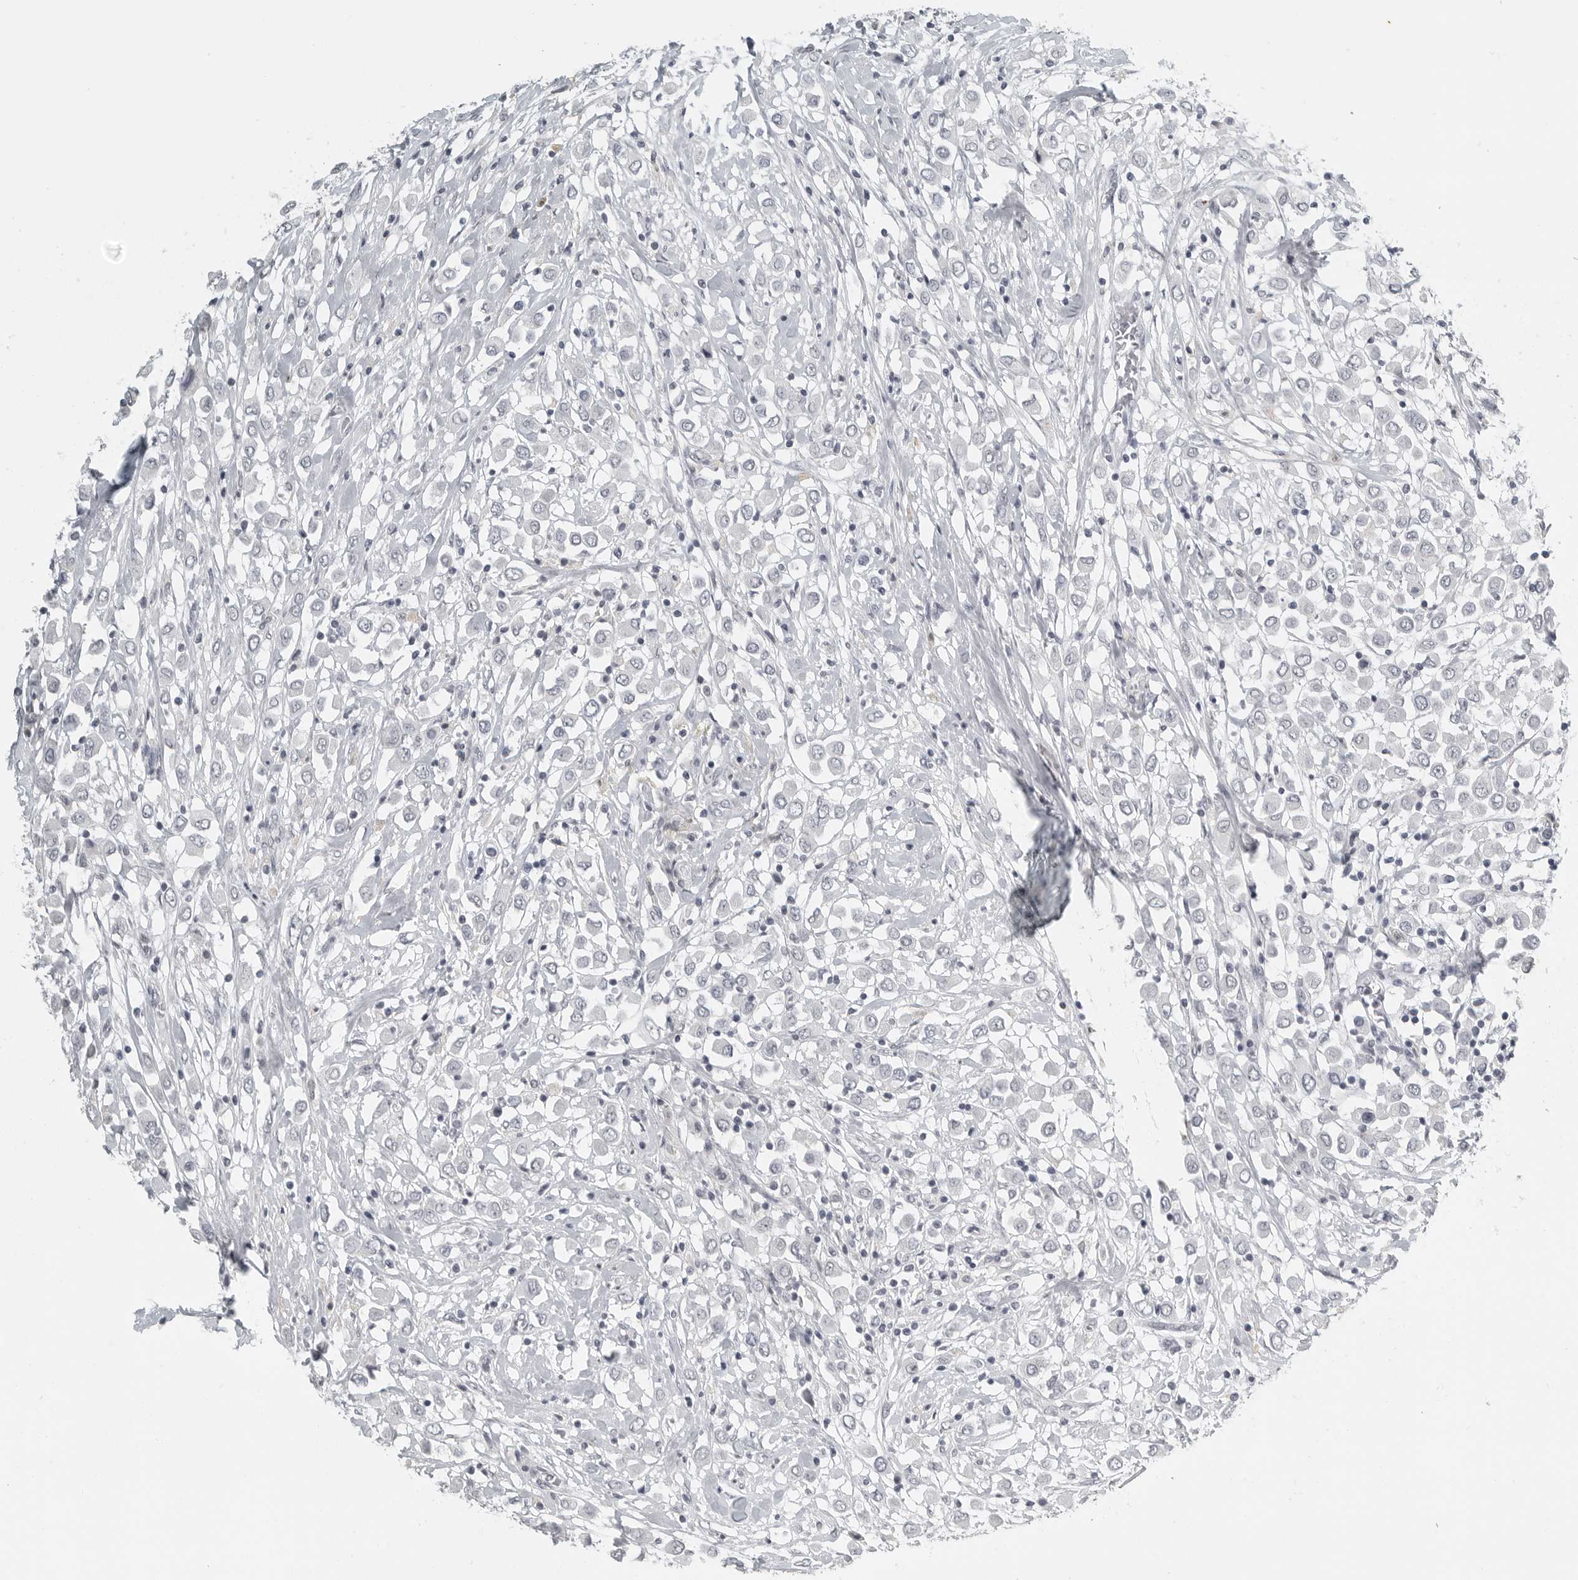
{"staining": {"intensity": "negative", "quantity": "none", "location": "none"}, "tissue": "breast cancer", "cell_type": "Tumor cells", "image_type": "cancer", "snomed": [{"axis": "morphology", "description": "Duct carcinoma"}, {"axis": "topography", "description": "Breast"}], "caption": "Photomicrograph shows no protein expression in tumor cells of breast cancer (intraductal carcinoma) tissue.", "gene": "BPIFA1", "patient": {"sex": "female", "age": 61}}